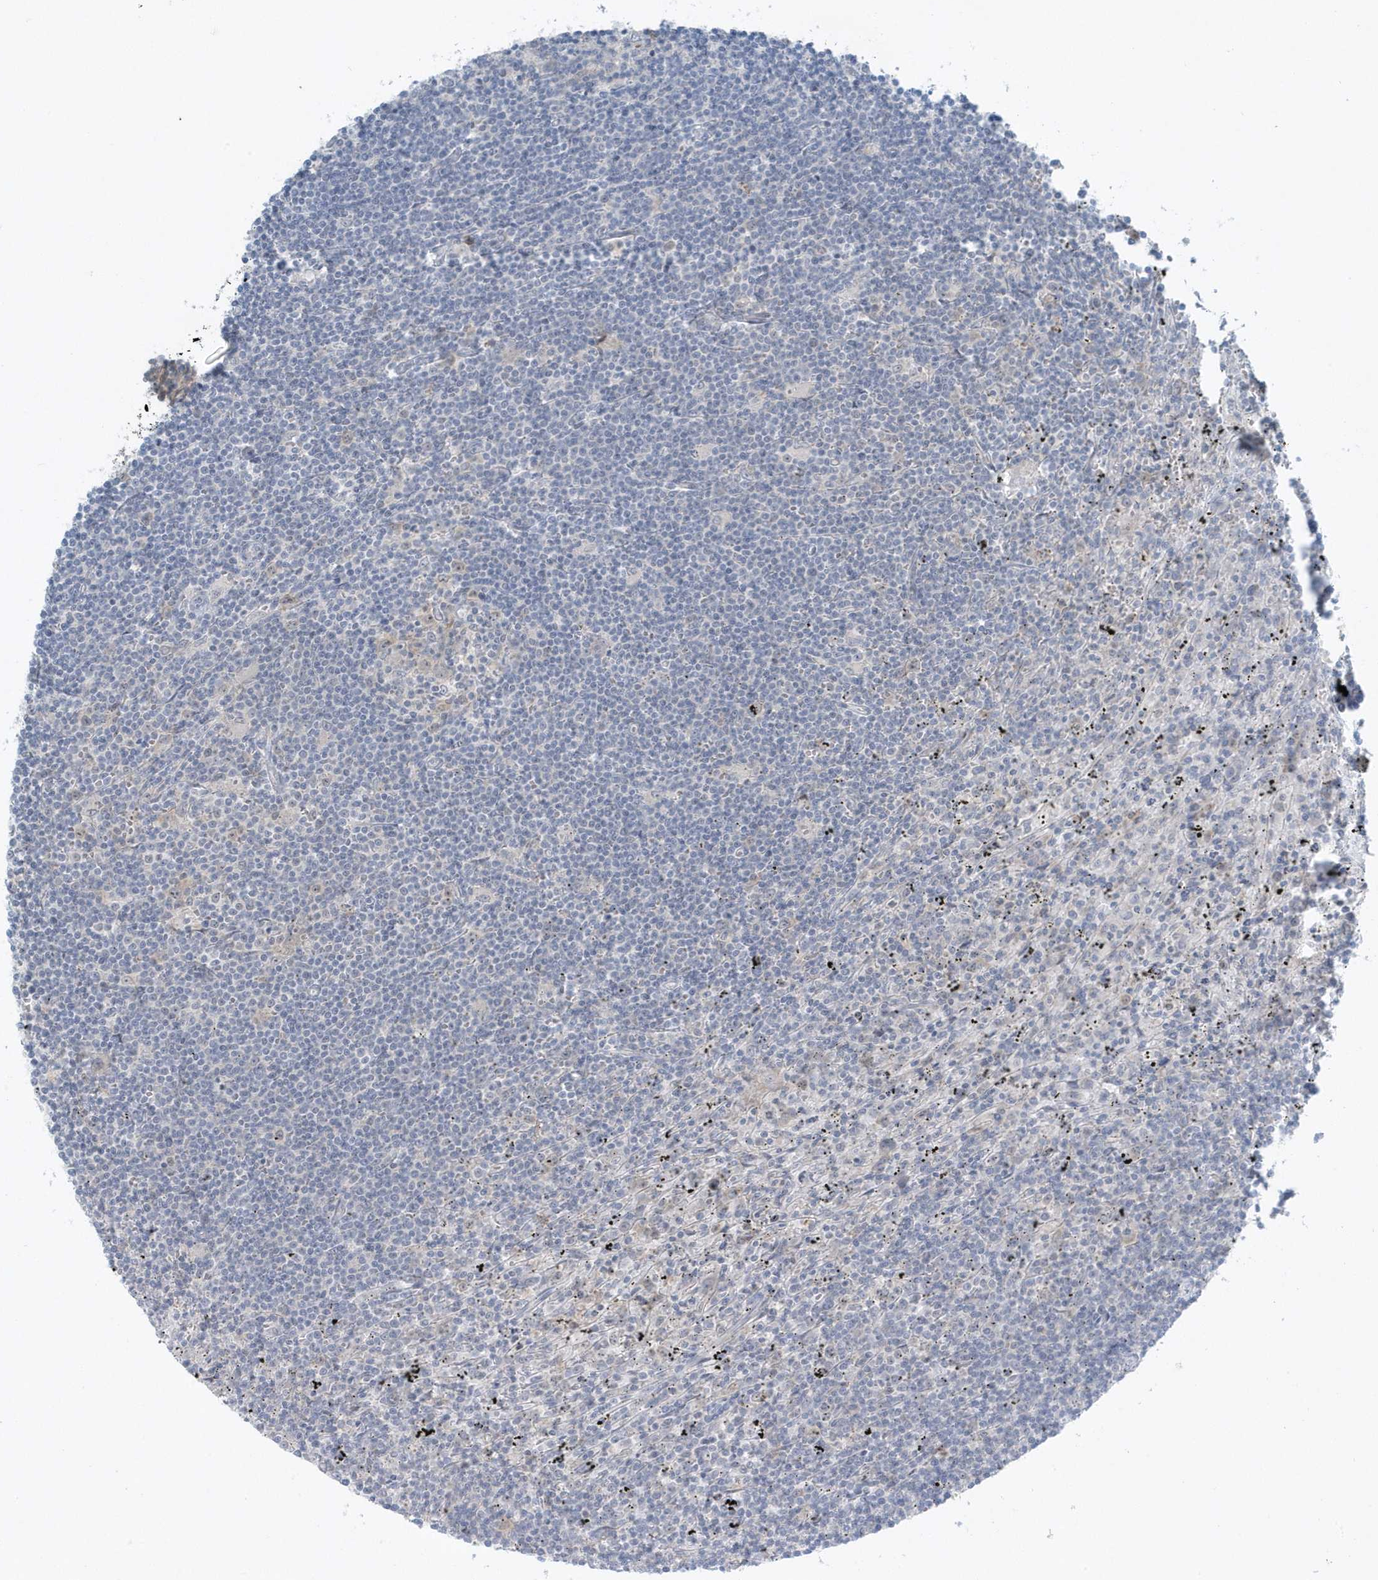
{"staining": {"intensity": "negative", "quantity": "none", "location": "none"}, "tissue": "lymphoma", "cell_type": "Tumor cells", "image_type": "cancer", "snomed": [{"axis": "morphology", "description": "Malignant lymphoma, non-Hodgkin's type, Low grade"}, {"axis": "topography", "description": "Spleen"}], "caption": "High magnification brightfield microscopy of malignant lymphoma, non-Hodgkin's type (low-grade) stained with DAB (3,3'-diaminobenzidine) (brown) and counterstained with hematoxylin (blue): tumor cells show no significant expression.", "gene": "SCN3A", "patient": {"sex": "male", "age": 76}}